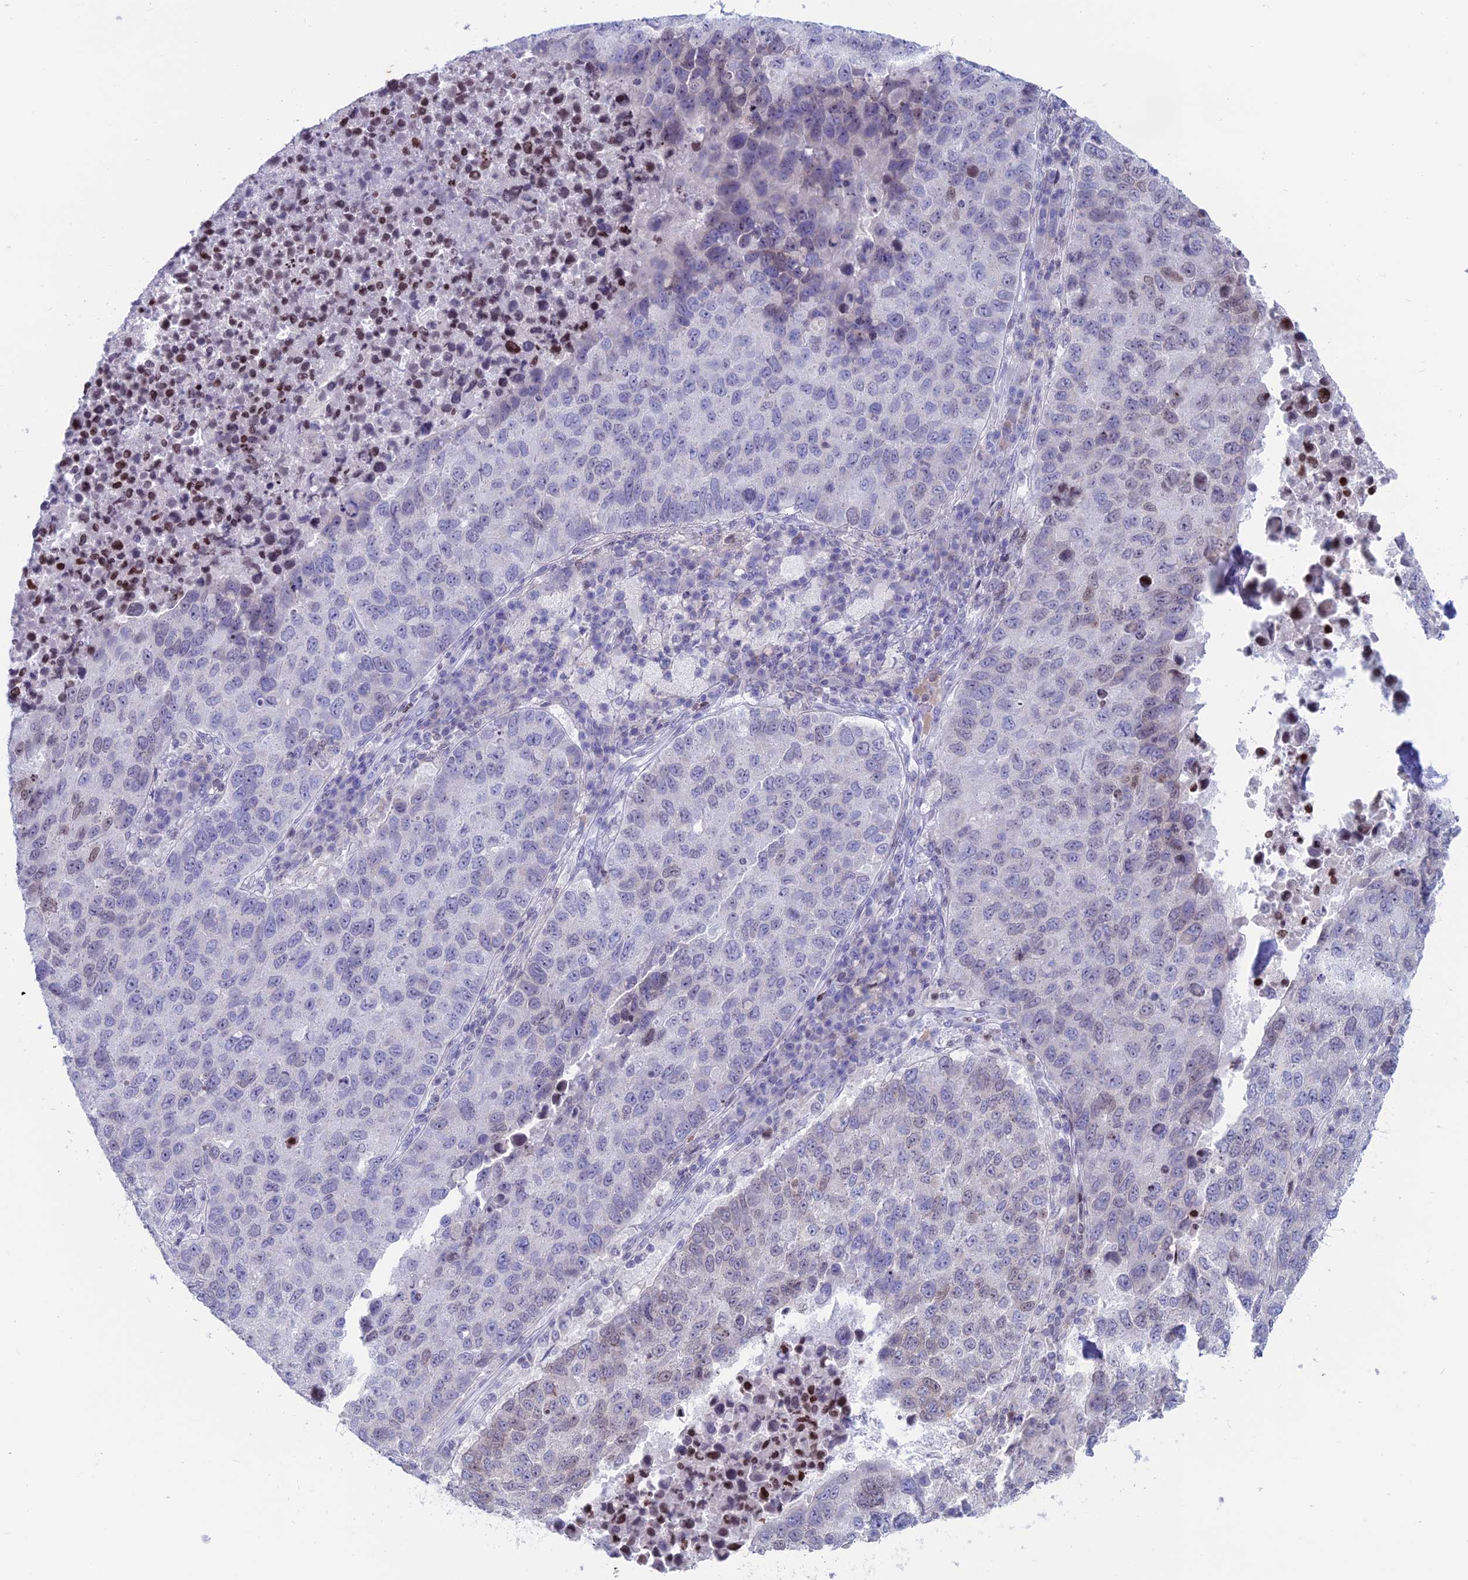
{"staining": {"intensity": "weak", "quantity": "<25%", "location": "nuclear"}, "tissue": "lung cancer", "cell_type": "Tumor cells", "image_type": "cancer", "snomed": [{"axis": "morphology", "description": "Squamous cell carcinoma, NOS"}, {"axis": "topography", "description": "Lung"}], "caption": "Lung cancer (squamous cell carcinoma) stained for a protein using IHC reveals no staining tumor cells.", "gene": "CERS6", "patient": {"sex": "male", "age": 73}}